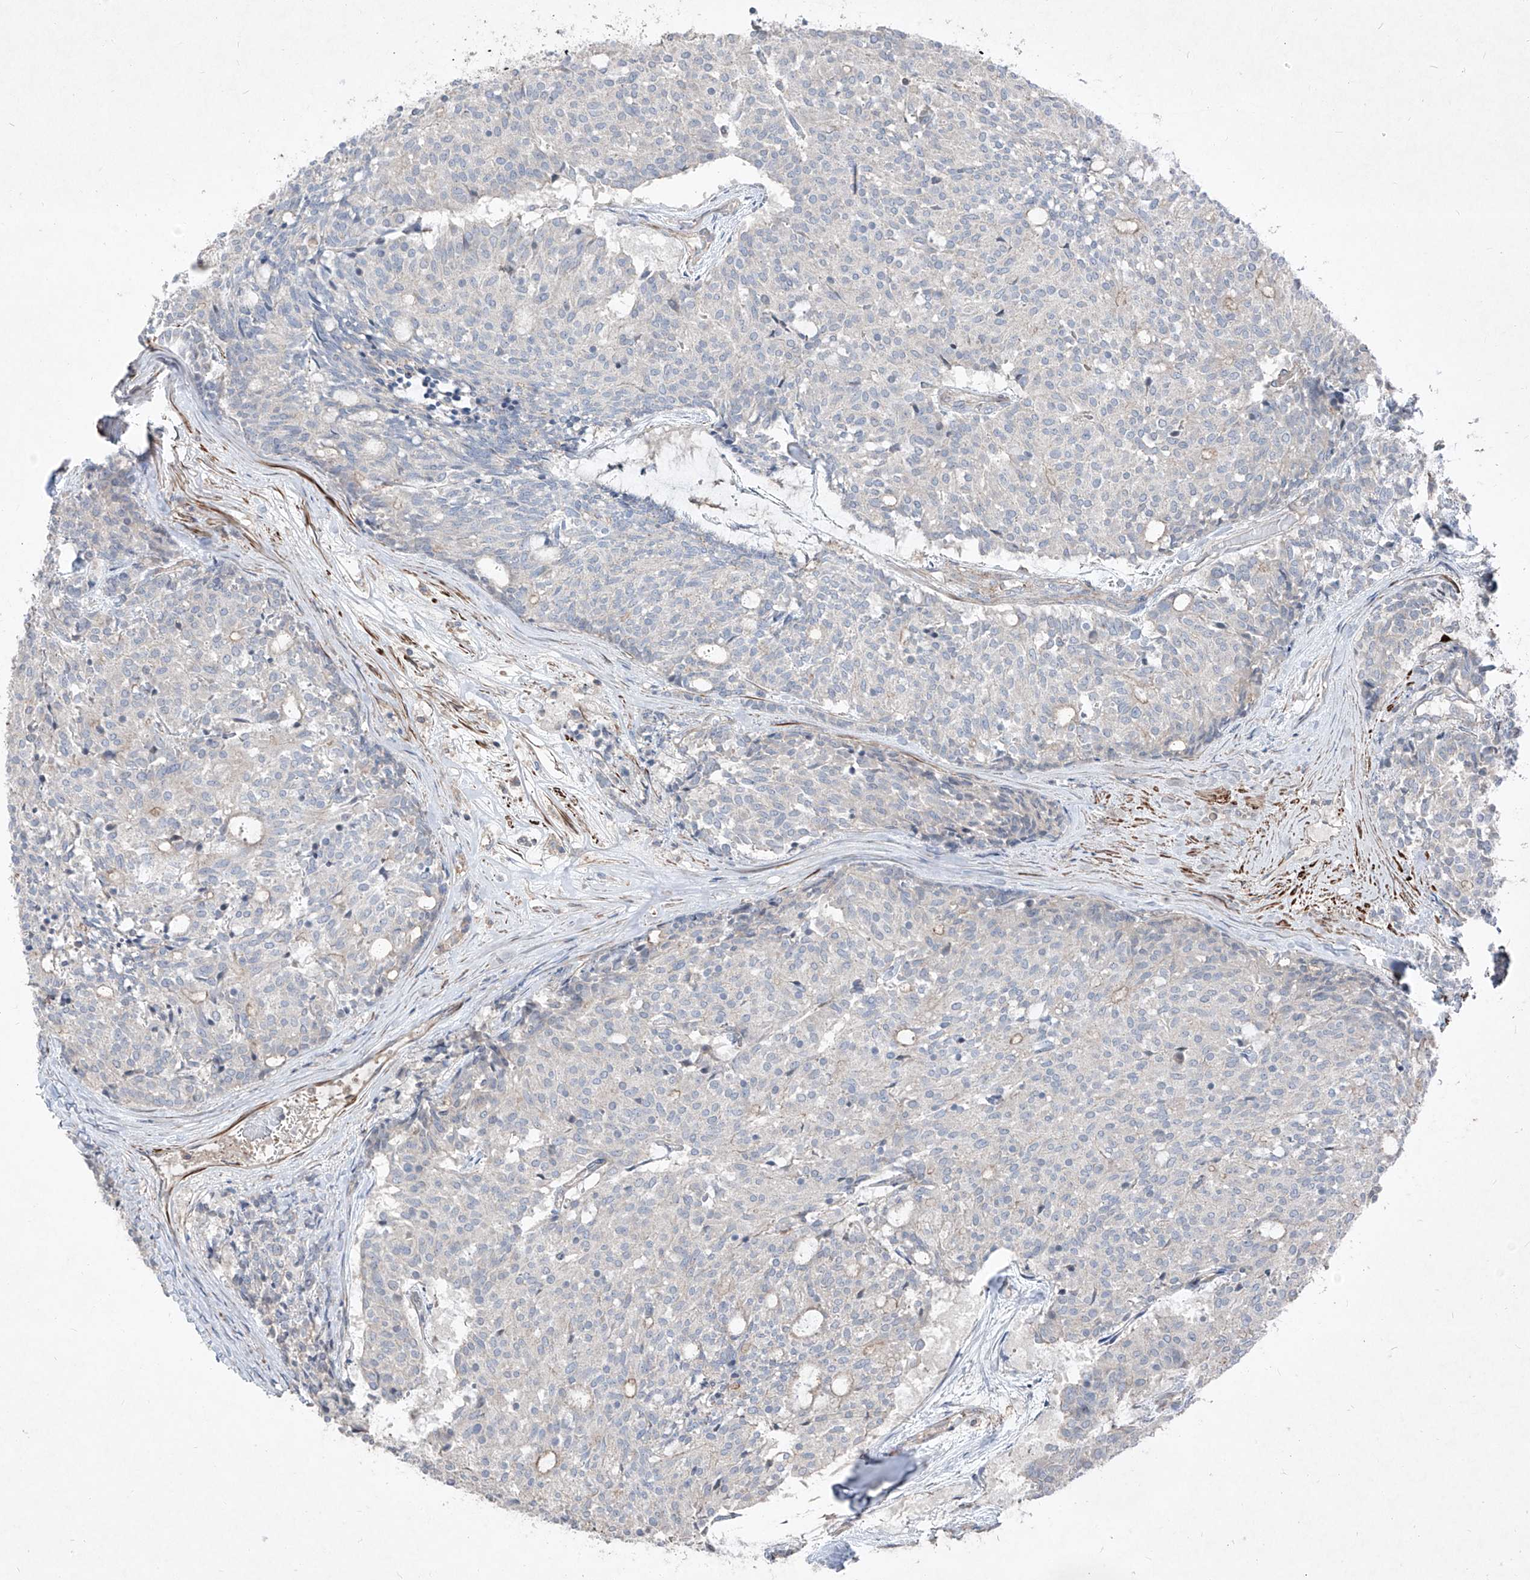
{"staining": {"intensity": "negative", "quantity": "none", "location": "none"}, "tissue": "carcinoid", "cell_type": "Tumor cells", "image_type": "cancer", "snomed": [{"axis": "morphology", "description": "Carcinoid, malignant, NOS"}, {"axis": "topography", "description": "Pancreas"}], "caption": "Malignant carcinoid stained for a protein using IHC reveals no staining tumor cells.", "gene": "UFD1", "patient": {"sex": "female", "age": 54}}